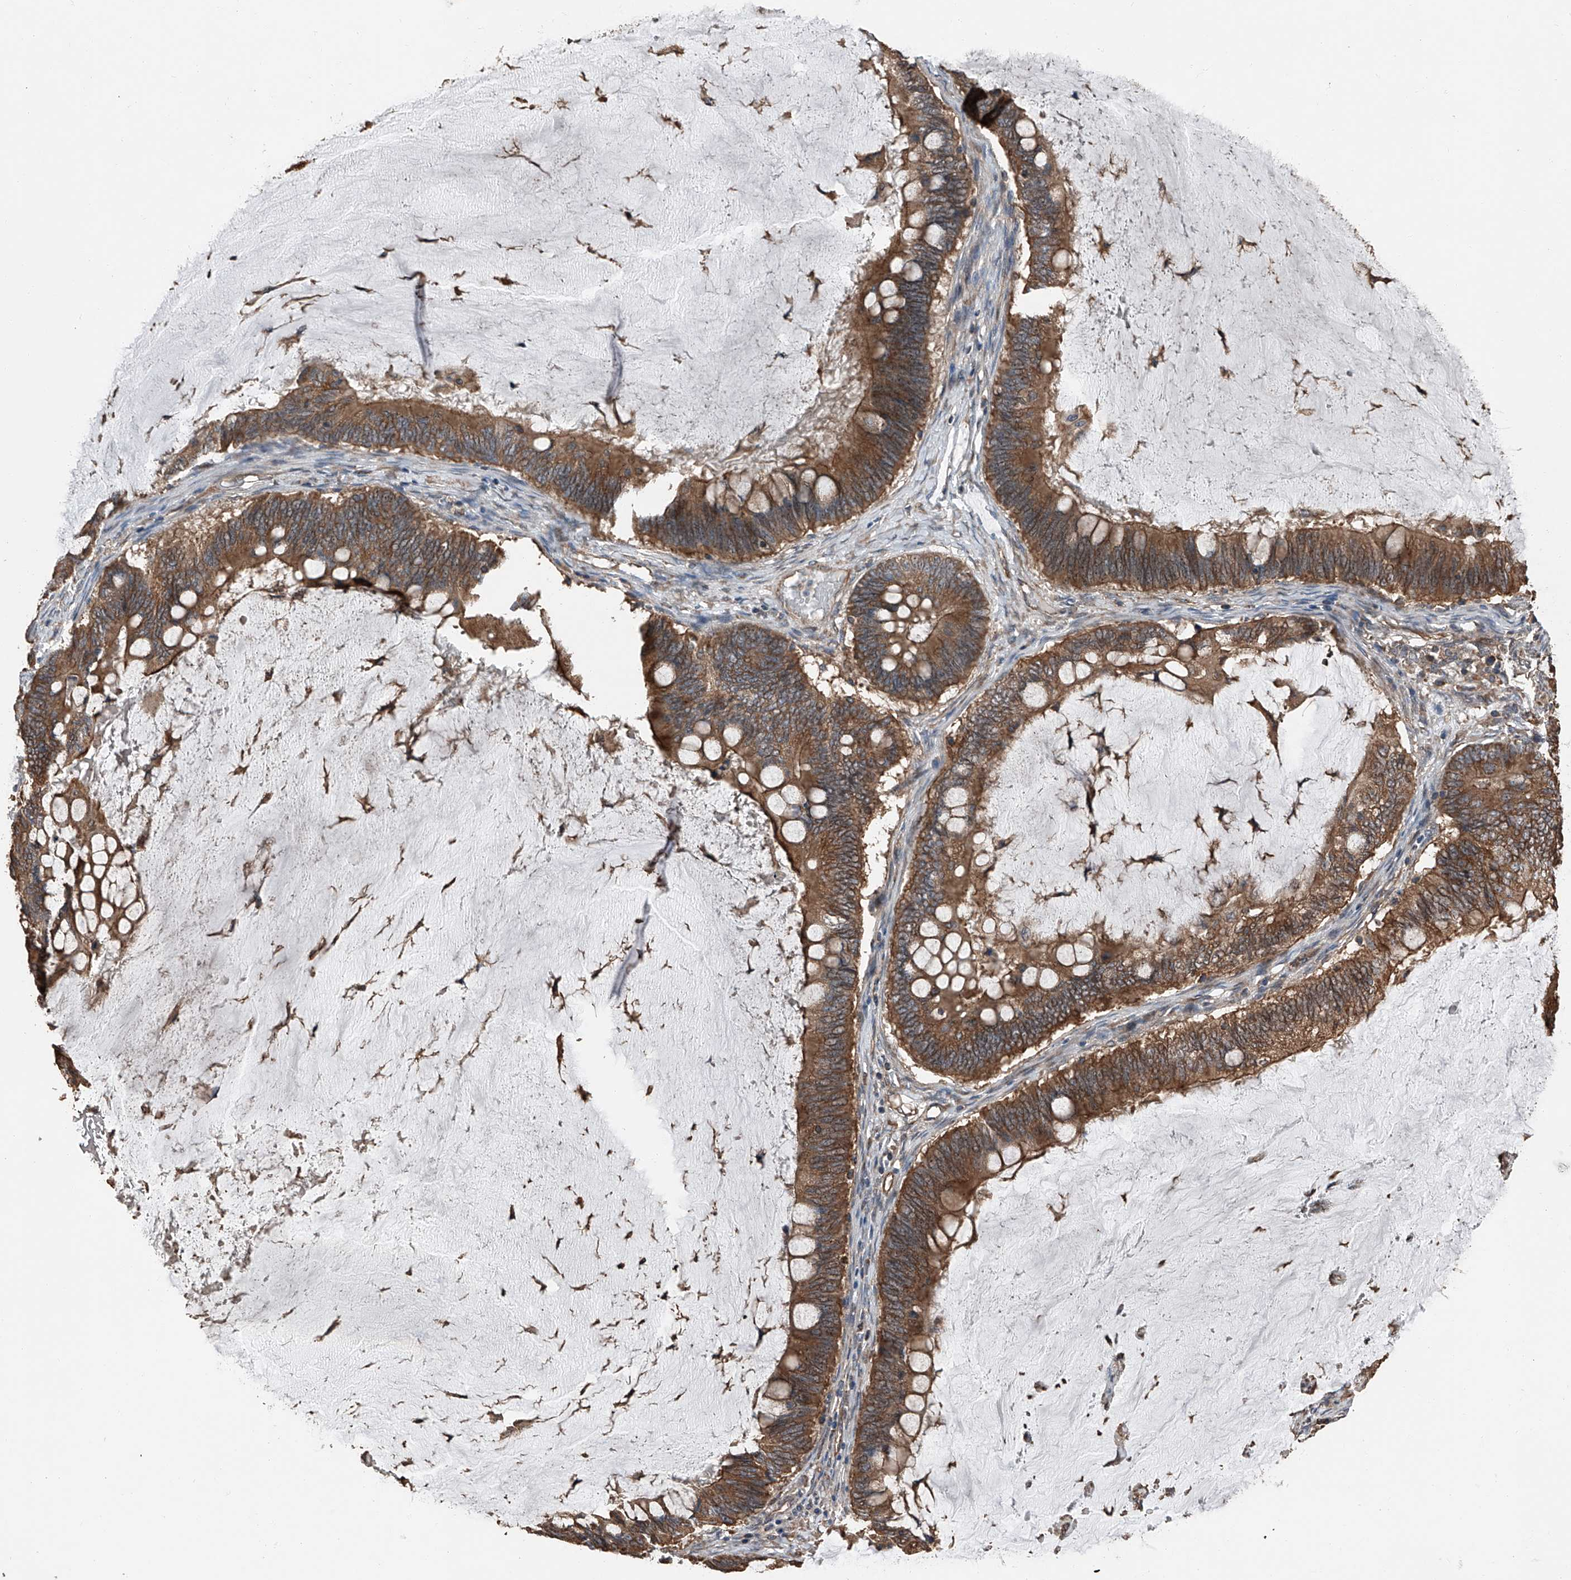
{"staining": {"intensity": "strong", "quantity": ">75%", "location": "cytoplasmic/membranous"}, "tissue": "ovarian cancer", "cell_type": "Tumor cells", "image_type": "cancer", "snomed": [{"axis": "morphology", "description": "Cystadenocarcinoma, mucinous, NOS"}, {"axis": "topography", "description": "Ovary"}], "caption": "This is an image of IHC staining of mucinous cystadenocarcinoma (ovarian), which shows strong positivity in the cytoplasmic/membranous of tumor cells.", "gene": "KCNJ2", "patient": {"sex": "female", "age": 61}}